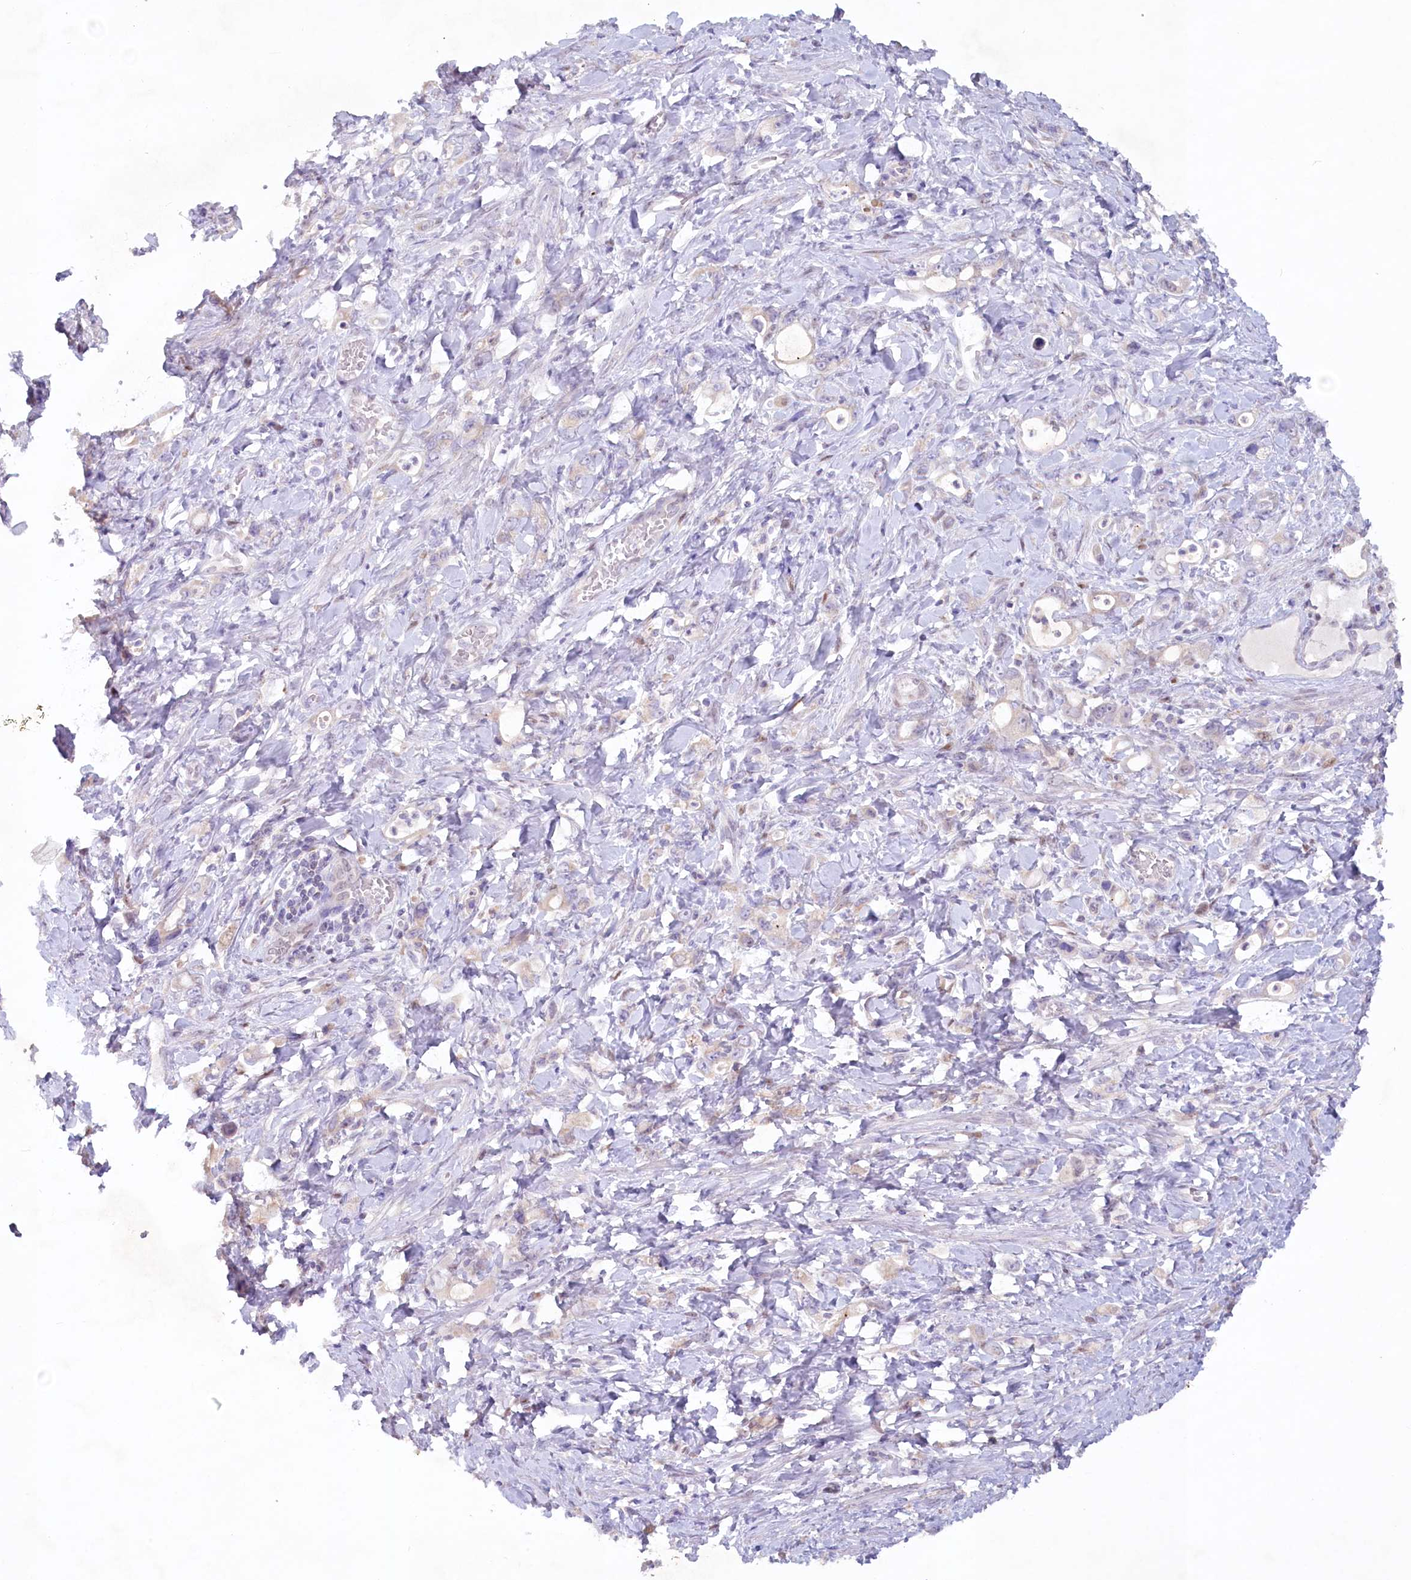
{"staining": {"intensity": "weak", "quantity": "<25%", "location": "cytoplasmic/membranous"}, "tissue": "stomach cancer", "cell_type": "Tumor cells", "image_type": "cancer", "snomed": [{"axis": "morphology", "description": "Adenocarcinoma, NOS"}, {"axis": "topography", "description": "Stomach, lower"}], "caption": "Immunohistochemical staining of human stomach cancer demonstrates no significant staining in tumor cells.", "gene": "PSAPL1", "patient": {"sex": "female", "age": 43}}